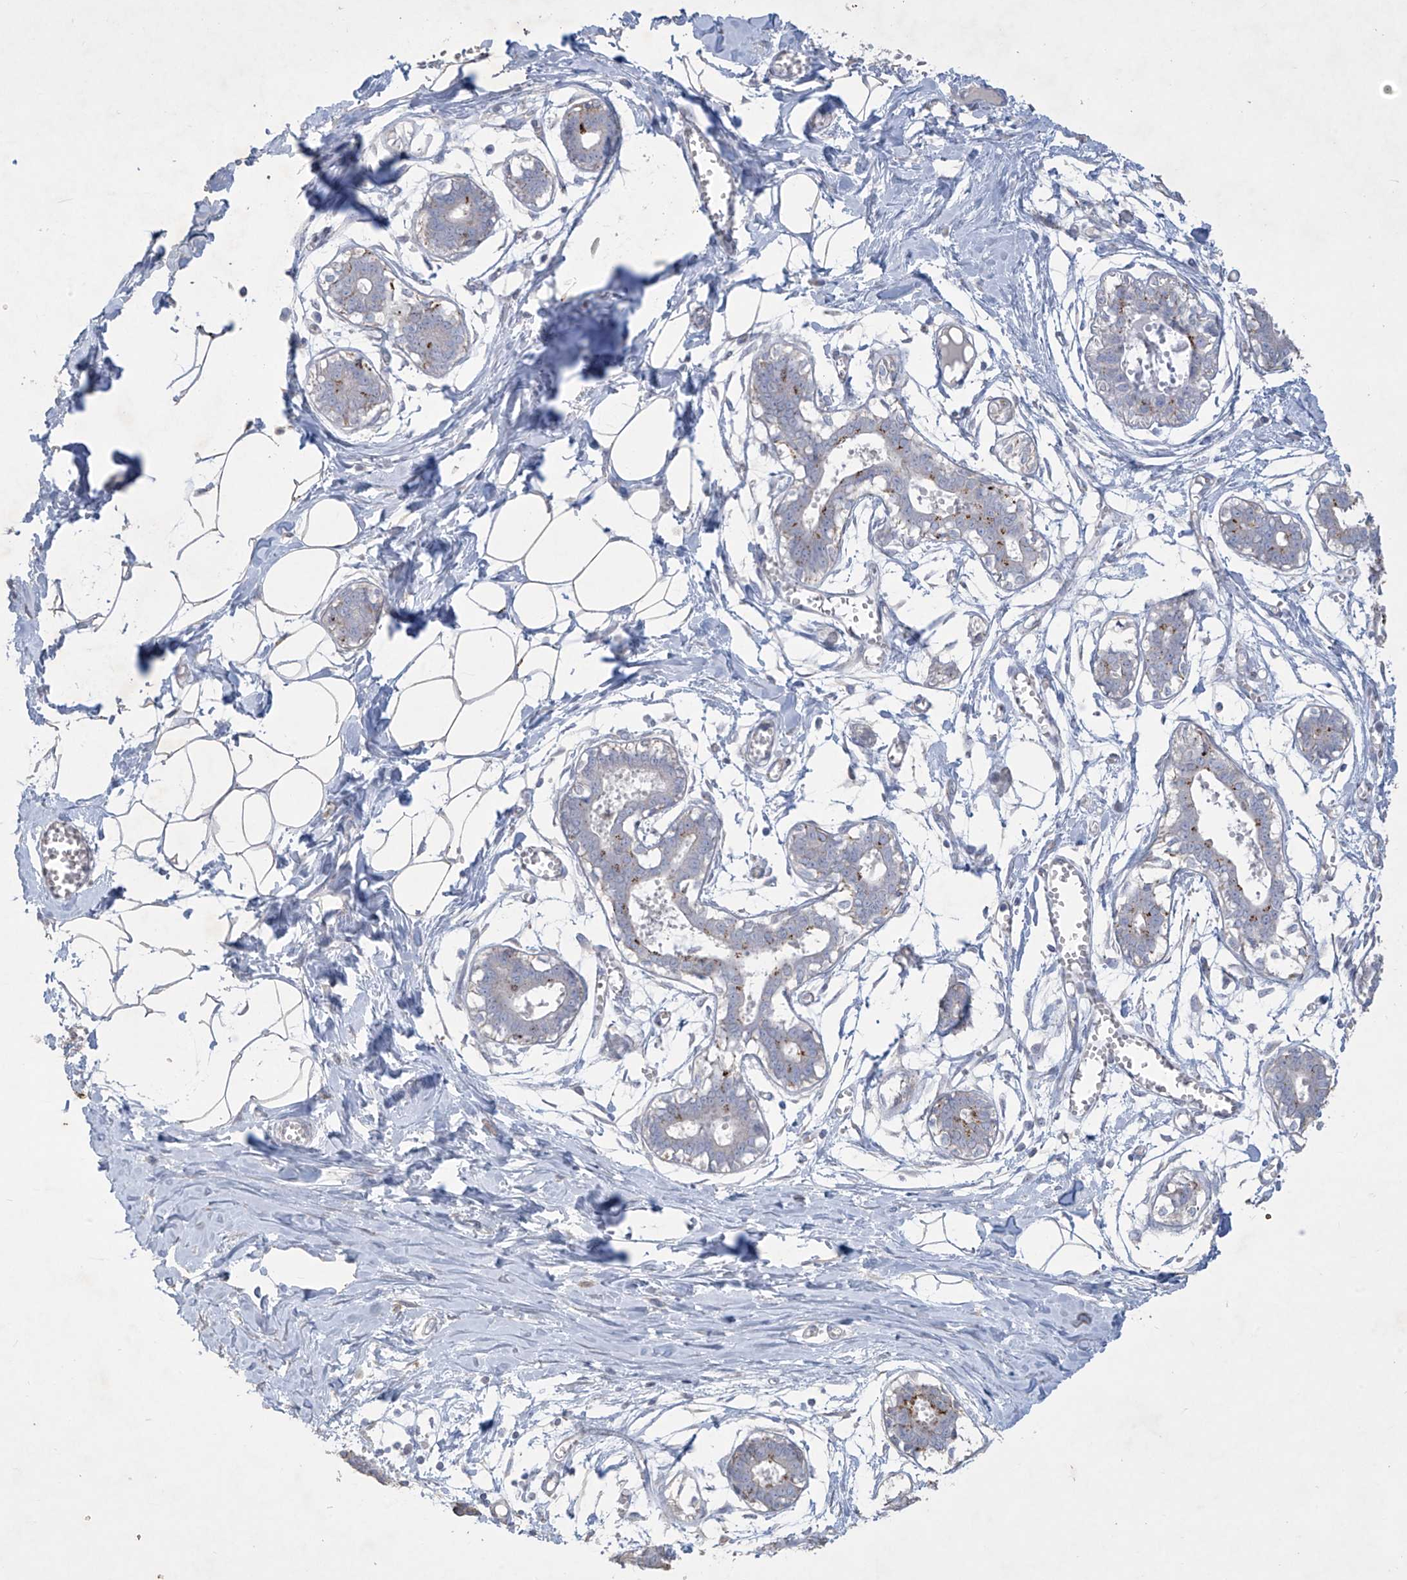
{"staining": {"intensity": "negative", "quantity": "none", "location": "none"}, "tissue": "breast", "cell_type": "Adipocytes", "image_type": "normal", "snomed": [{"axis": "morphology", "description": "Normal tissue, NOS"}, {"axis": "topography", "description": "Breast"}], "caption": "This is an immunohistochemistry (IHC) photomicrograph of unremarkable breast. There is no staining in adipocytes.", "gene": "GPR137C", "patient": {"sex": "female", "age": 27}}